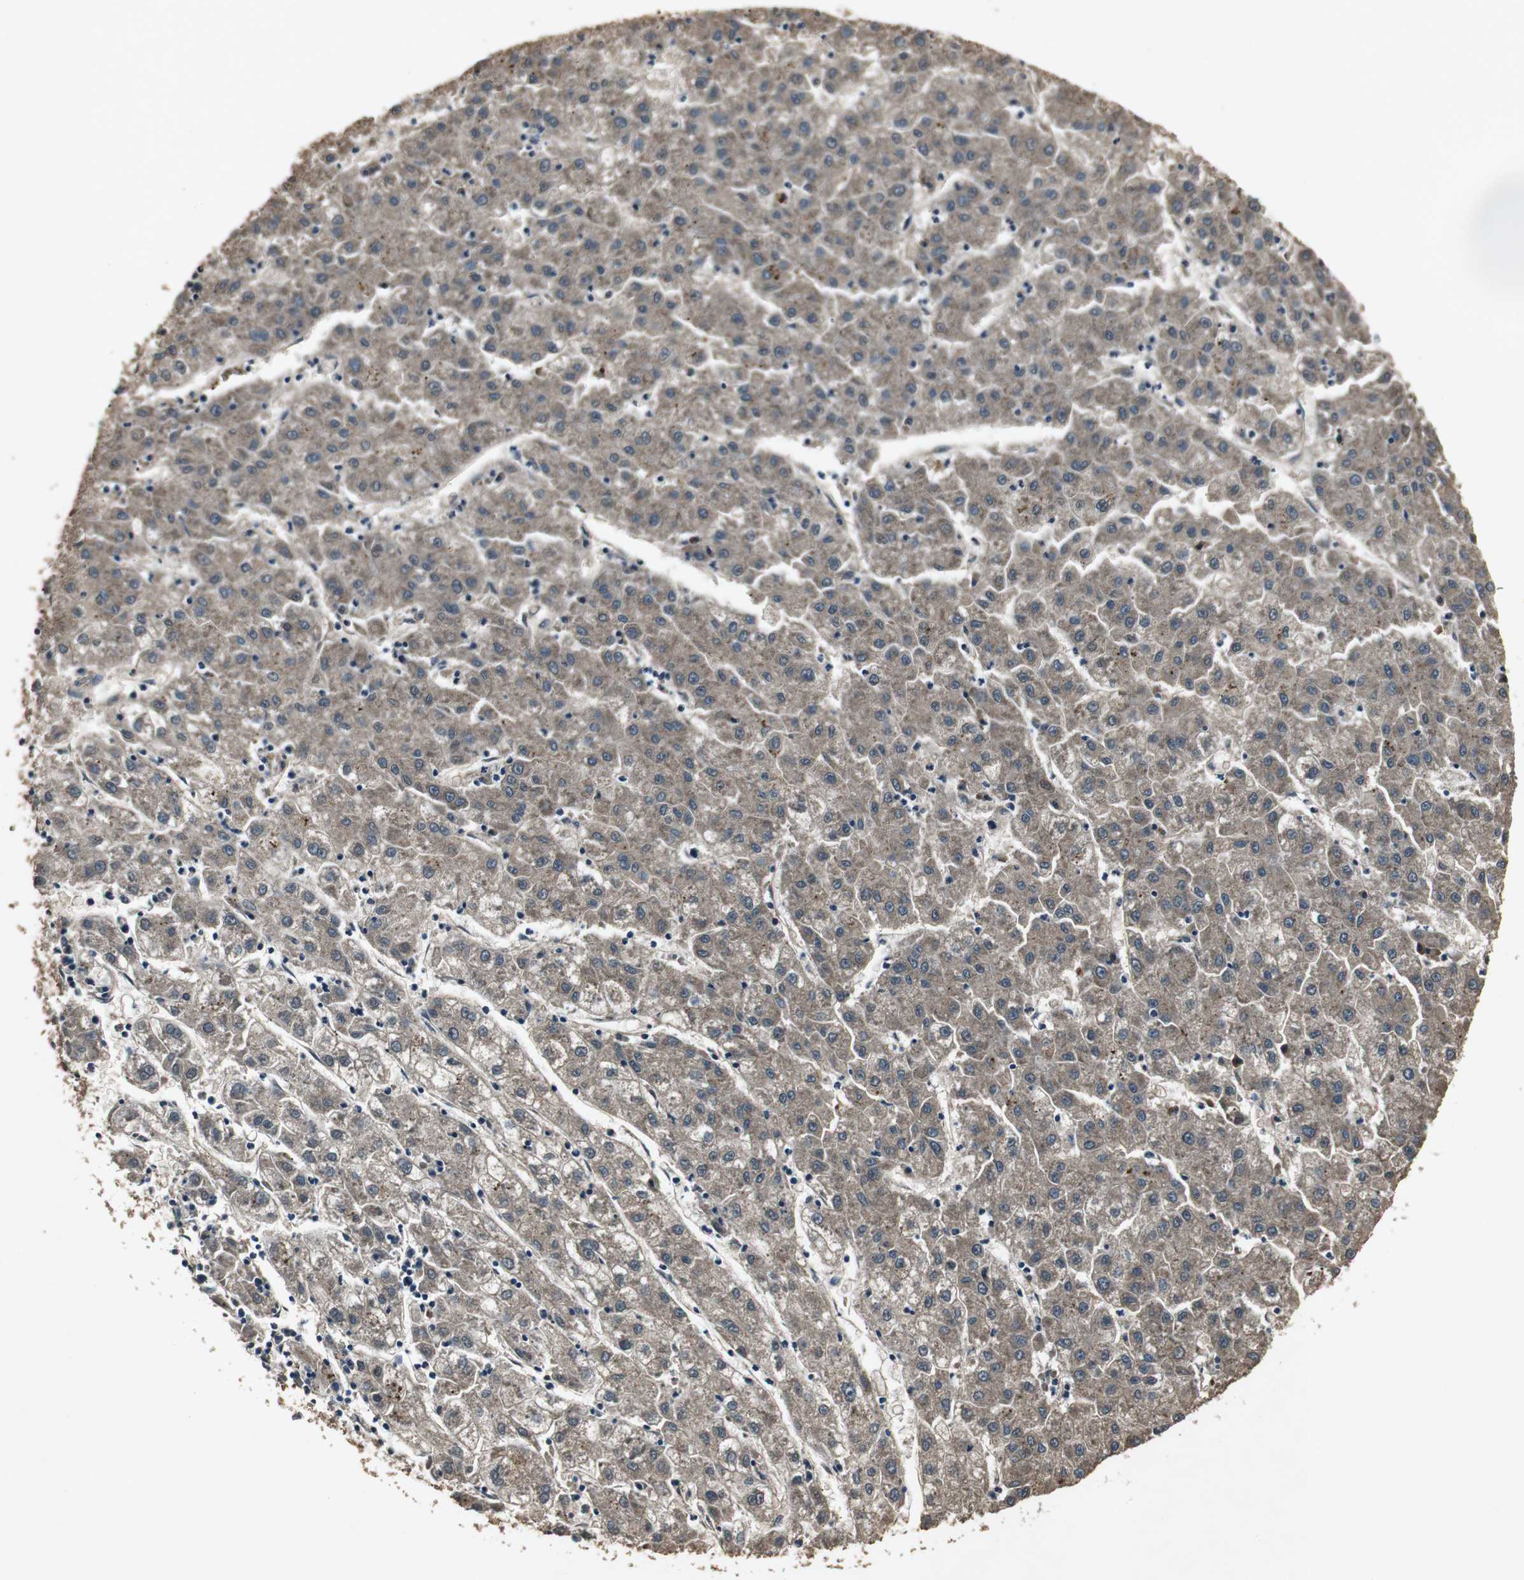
{"staining": {"intensity": "moderate", "quantity": ">75%", "location": "cytoplasmic/membranous"}, "tissue": "liver cancer", "cell_type": "Tumor cells", "image_type": "cancer", "snomed": [{"axis": "morphology", "description": "Carcinoma, Hepatocellular, NOS"}, {"axis": "topography", "description": "Liver"}], "caption": "There is medium levels of moderate cytoplasmic/membranous staining in tumor cells of liver cancer, as demonstrated by immunohistochemical staining (brown color).", "gene": "EMX1", "patient": {"sex": "male", "age": 72}}